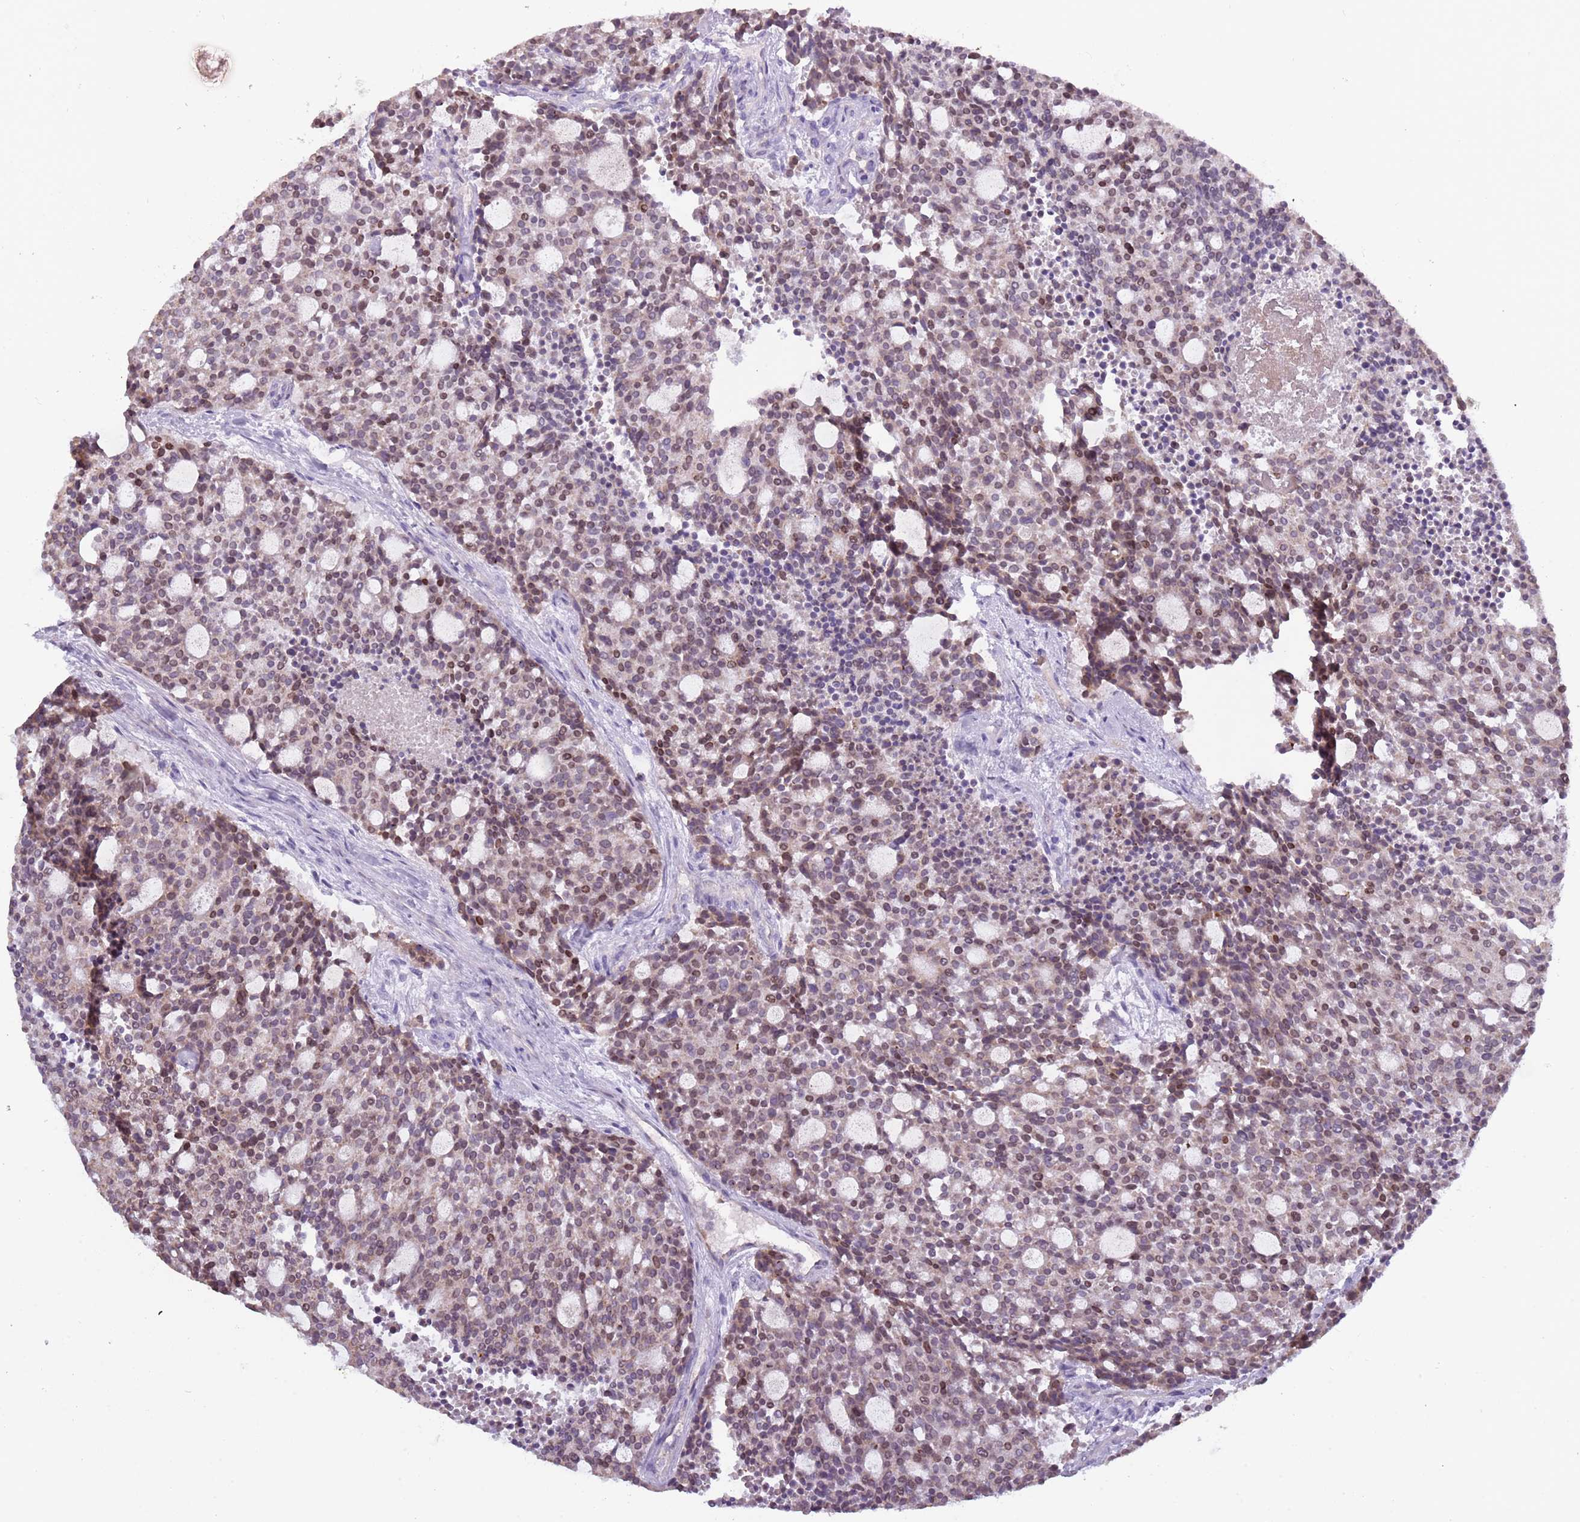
{"staining": {"intensity": "moderate", "quantity": "25%-75%", "location": "nuclear"}, "tissue": "carcinoid", "cell_type": "Tumor cells", "image_type": "cancer", "snomed": [{"axis": "morphology", "description": "Carcinoid, malignant, NOS"}, {"axis": "topography", "description": "Pancreas"}], "caption": "The image shows a brown stain indicating the presence of a protein in the nuclear of tumor cells in carcinoid. The staining is performed using DAB brown chromogen to label protein expression. The nuclei are counter-stained blue using hematoxylin.", "gene": "SYS1", "patient": {"sex": "female", "age": 54}}